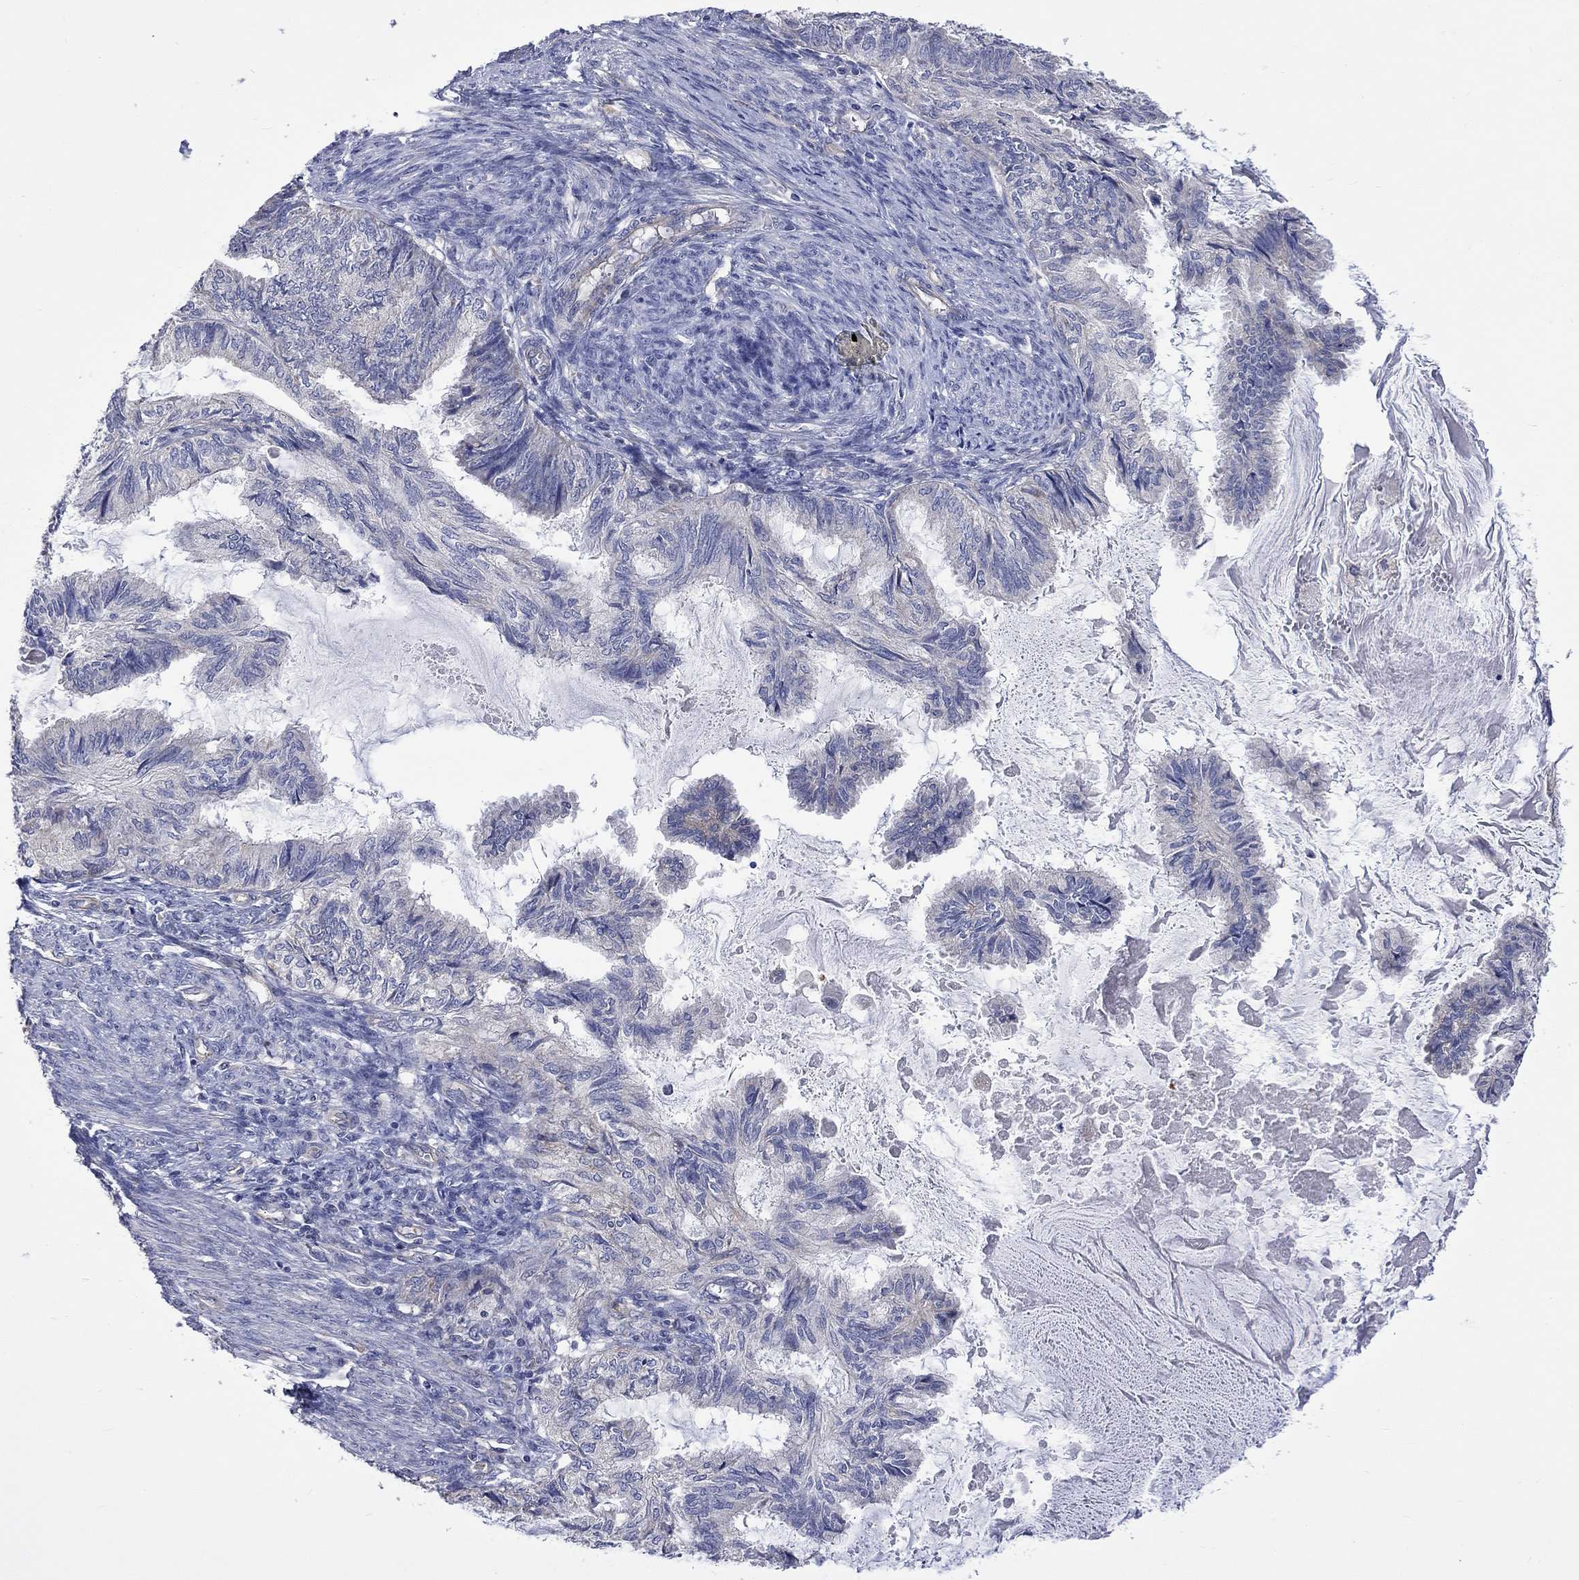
{"staining": {"intensity": "negative", "quantity": "none", "location": "none"}, "tissue": "endometrial cancer", "cell_type": "Tumor cells", "image_type": "cancer", "snomed": [{"axis": "morphology", "description": "Adenocarcinoma, NOS"}, {"axis": "topography", "description": "Endometrium"}], "caption": "Tumor cells show no significant expression in endometrial adenocarcinoma.", "gene": "CAMKK2", "patient": {"sex": "female", "age": 86}}